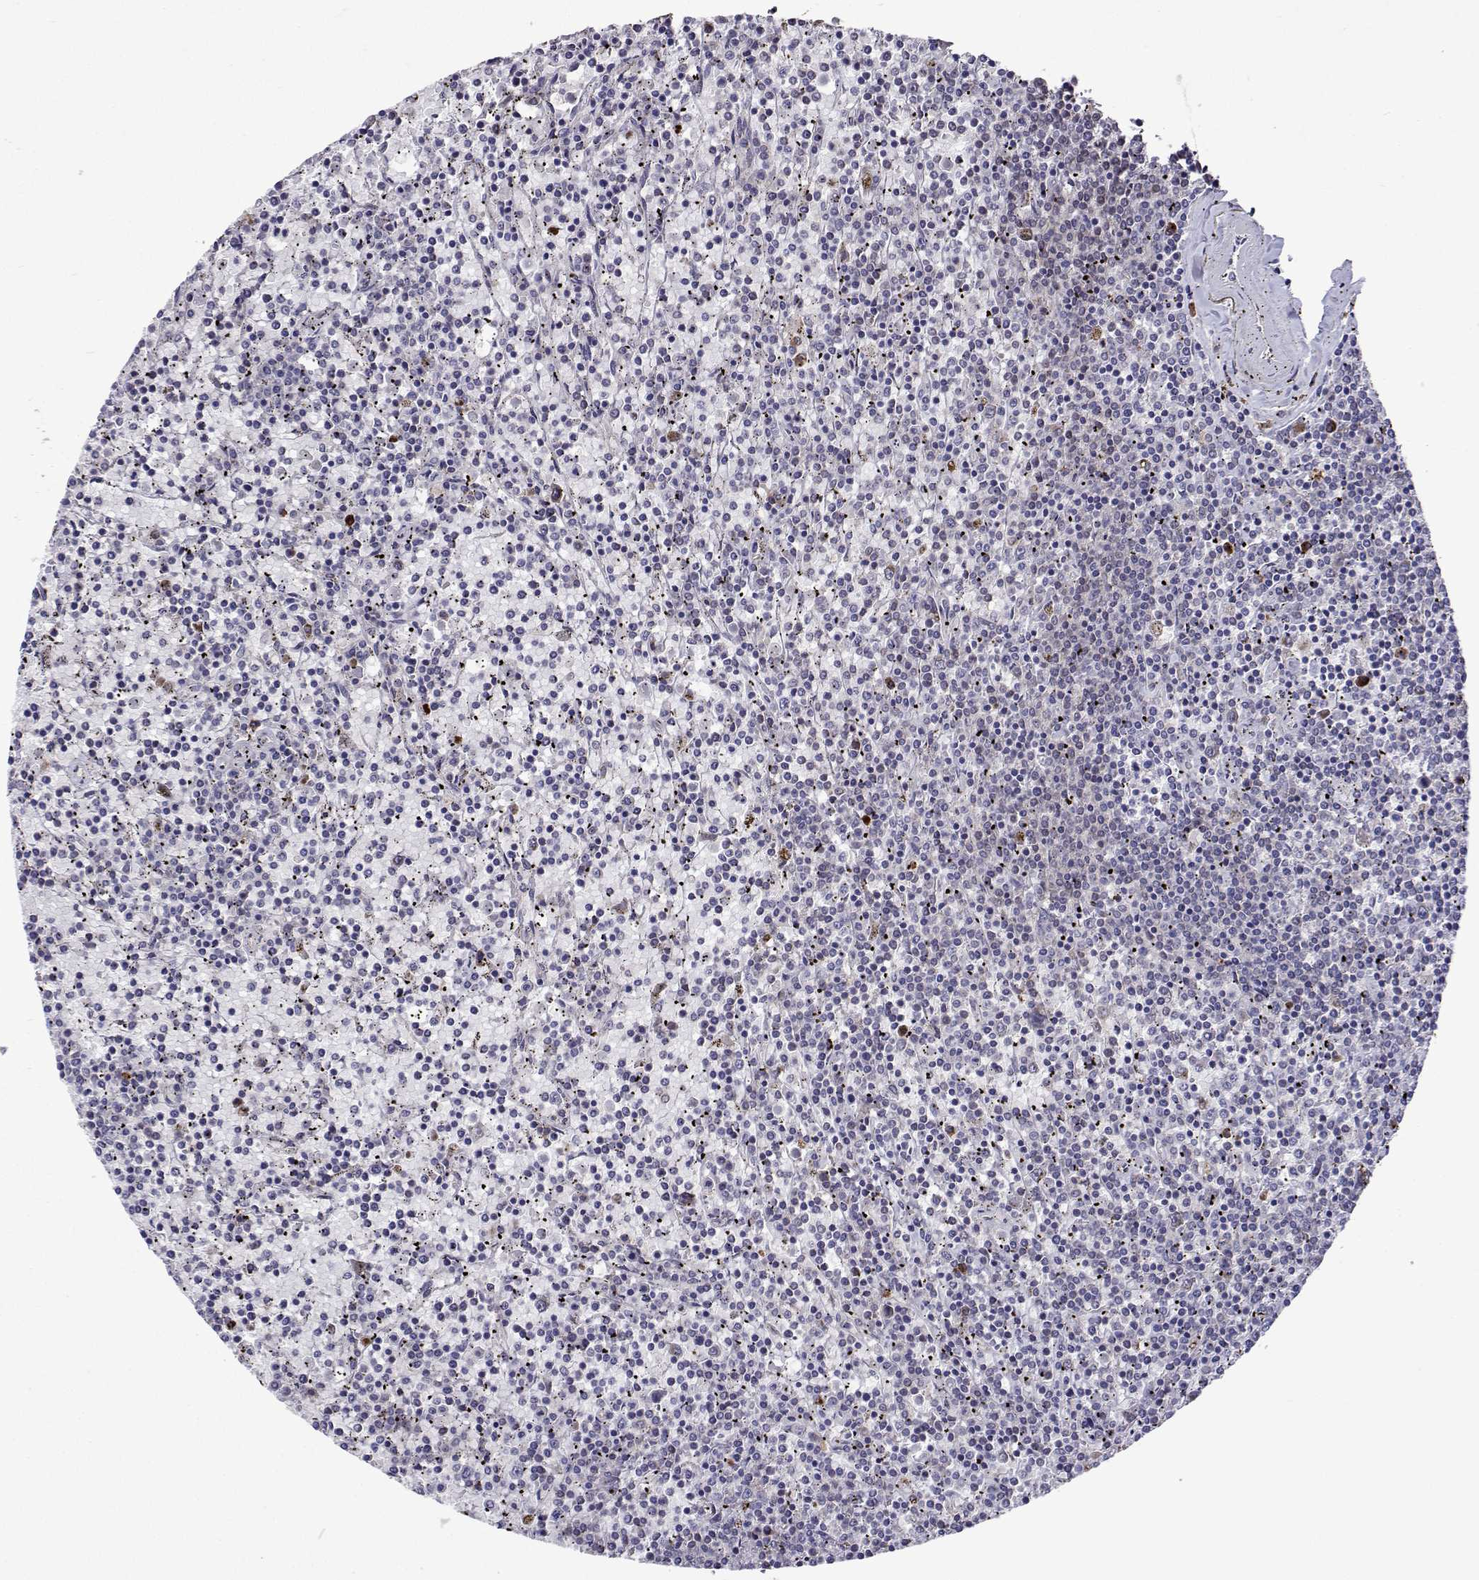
{"staining": {"intensity": "negative", "quantity": "none", "location": "none"}, "tissue": "lymphoma", "cell_type": "Tumor cells", "image_type": "cancer", "snomed": [{"axis": "morphology", "description": "Malignant lymphoma, non-Hodgkin's type, Low grade"}, {"axis": "topography", "description": "Spleen"}], "caption": "This is a photomicrograph of immunohistochemistry (IHC) staining of malignant lymphoma, non-Hodgkin's type (low-grade), which shows no staining in tumor cells.", "gene": "TARBP2", "patient": {"sex": "female", "age": 77}}